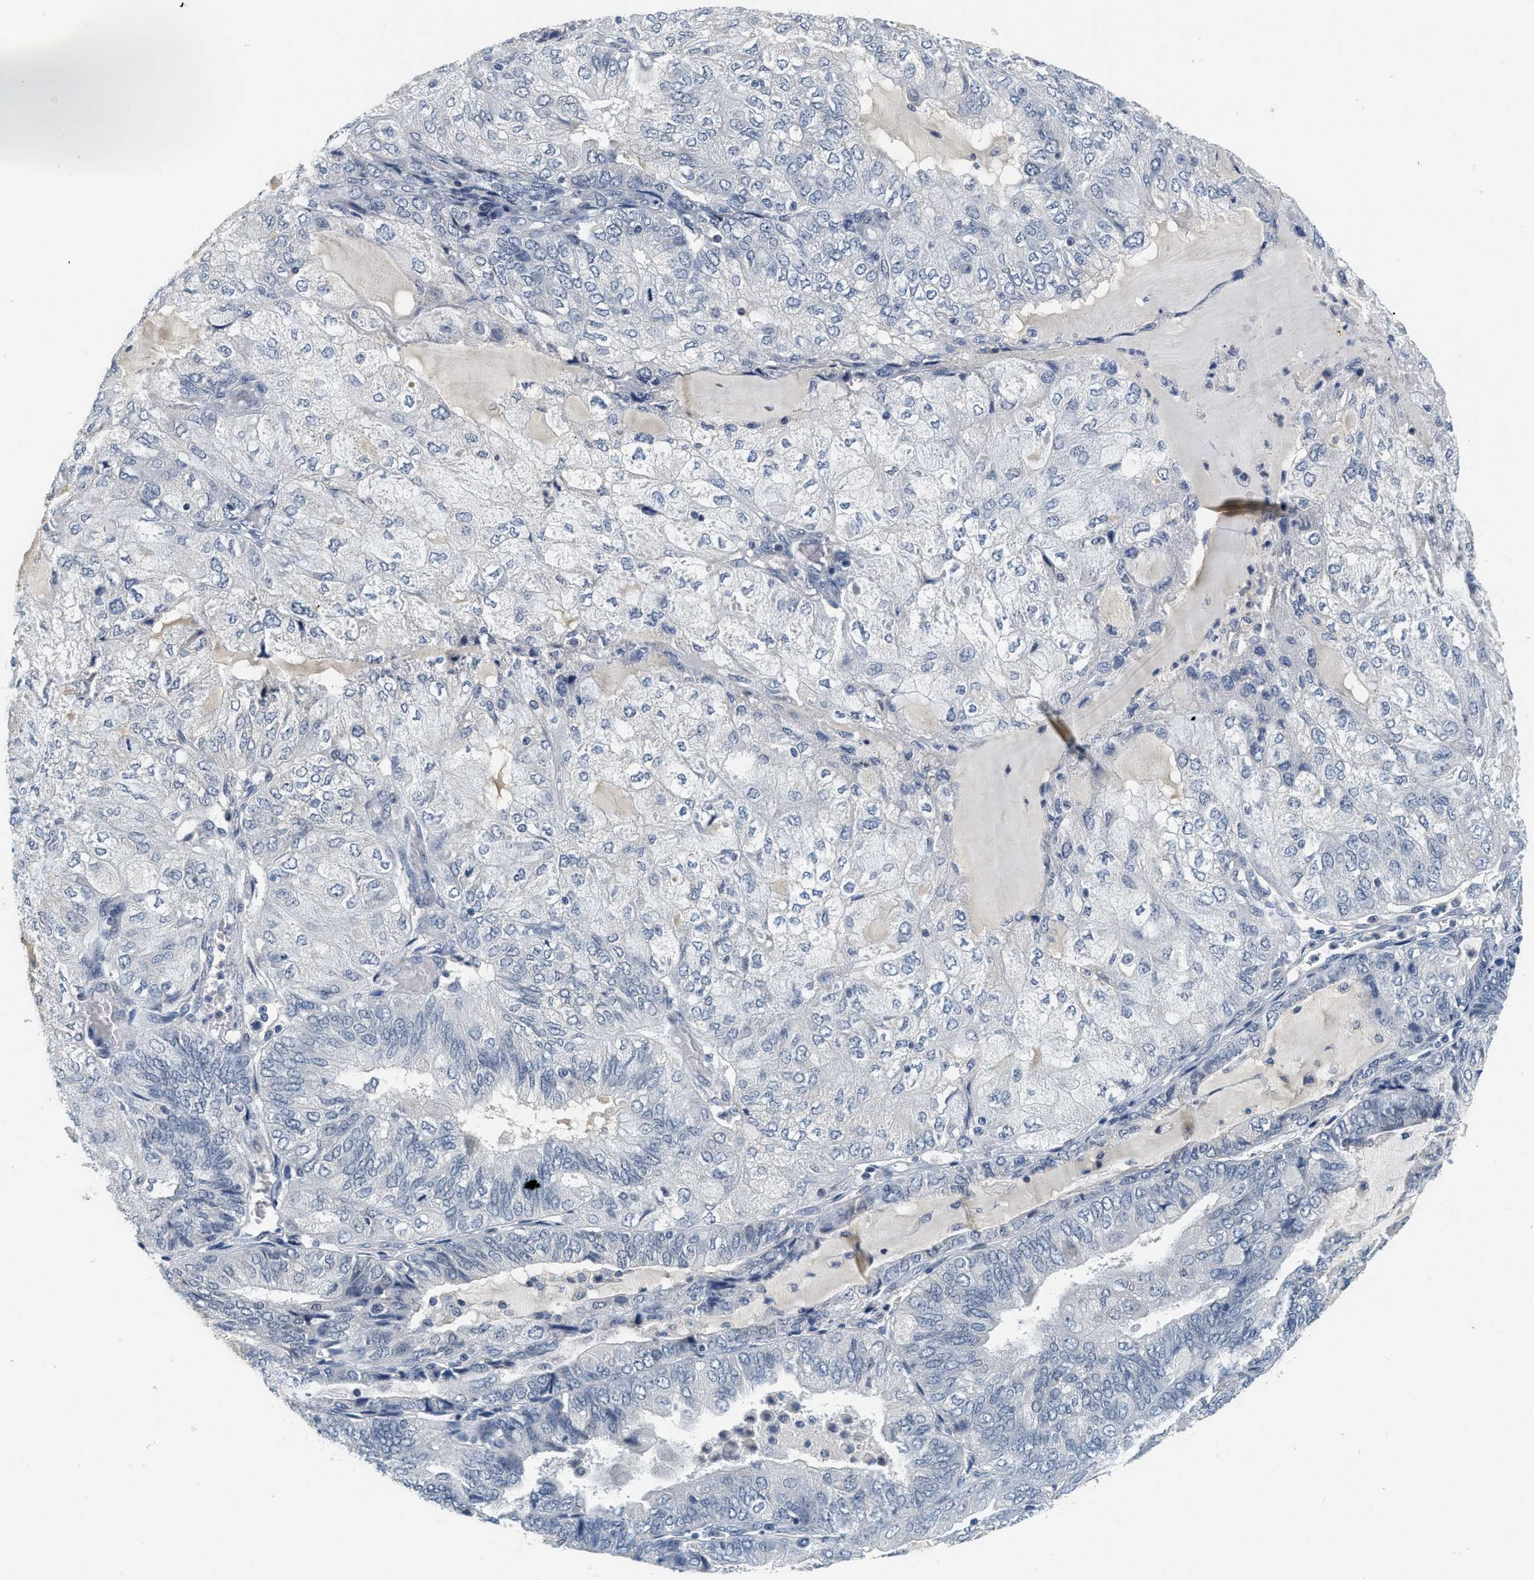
{"staining": {"intensity": "negative", "quantity": "none", "location": "none"}, "tissue": "endometrial cancer", "cell_type": "Tumor cells", "image_type": "cancer", "snomed": [{"axis": "morphology", "description": "Adenocarcinoma, NOS"}, {"axis": "topography", "description": "Endometrium"}], "caption": "A high-resolution histopathology image shows immunohistochemistry staining of endometrial cancer, which displays no significant positivity in tumor cells.", "gene": "MZF1", "patient": {"sex": "female", "age": 81}}